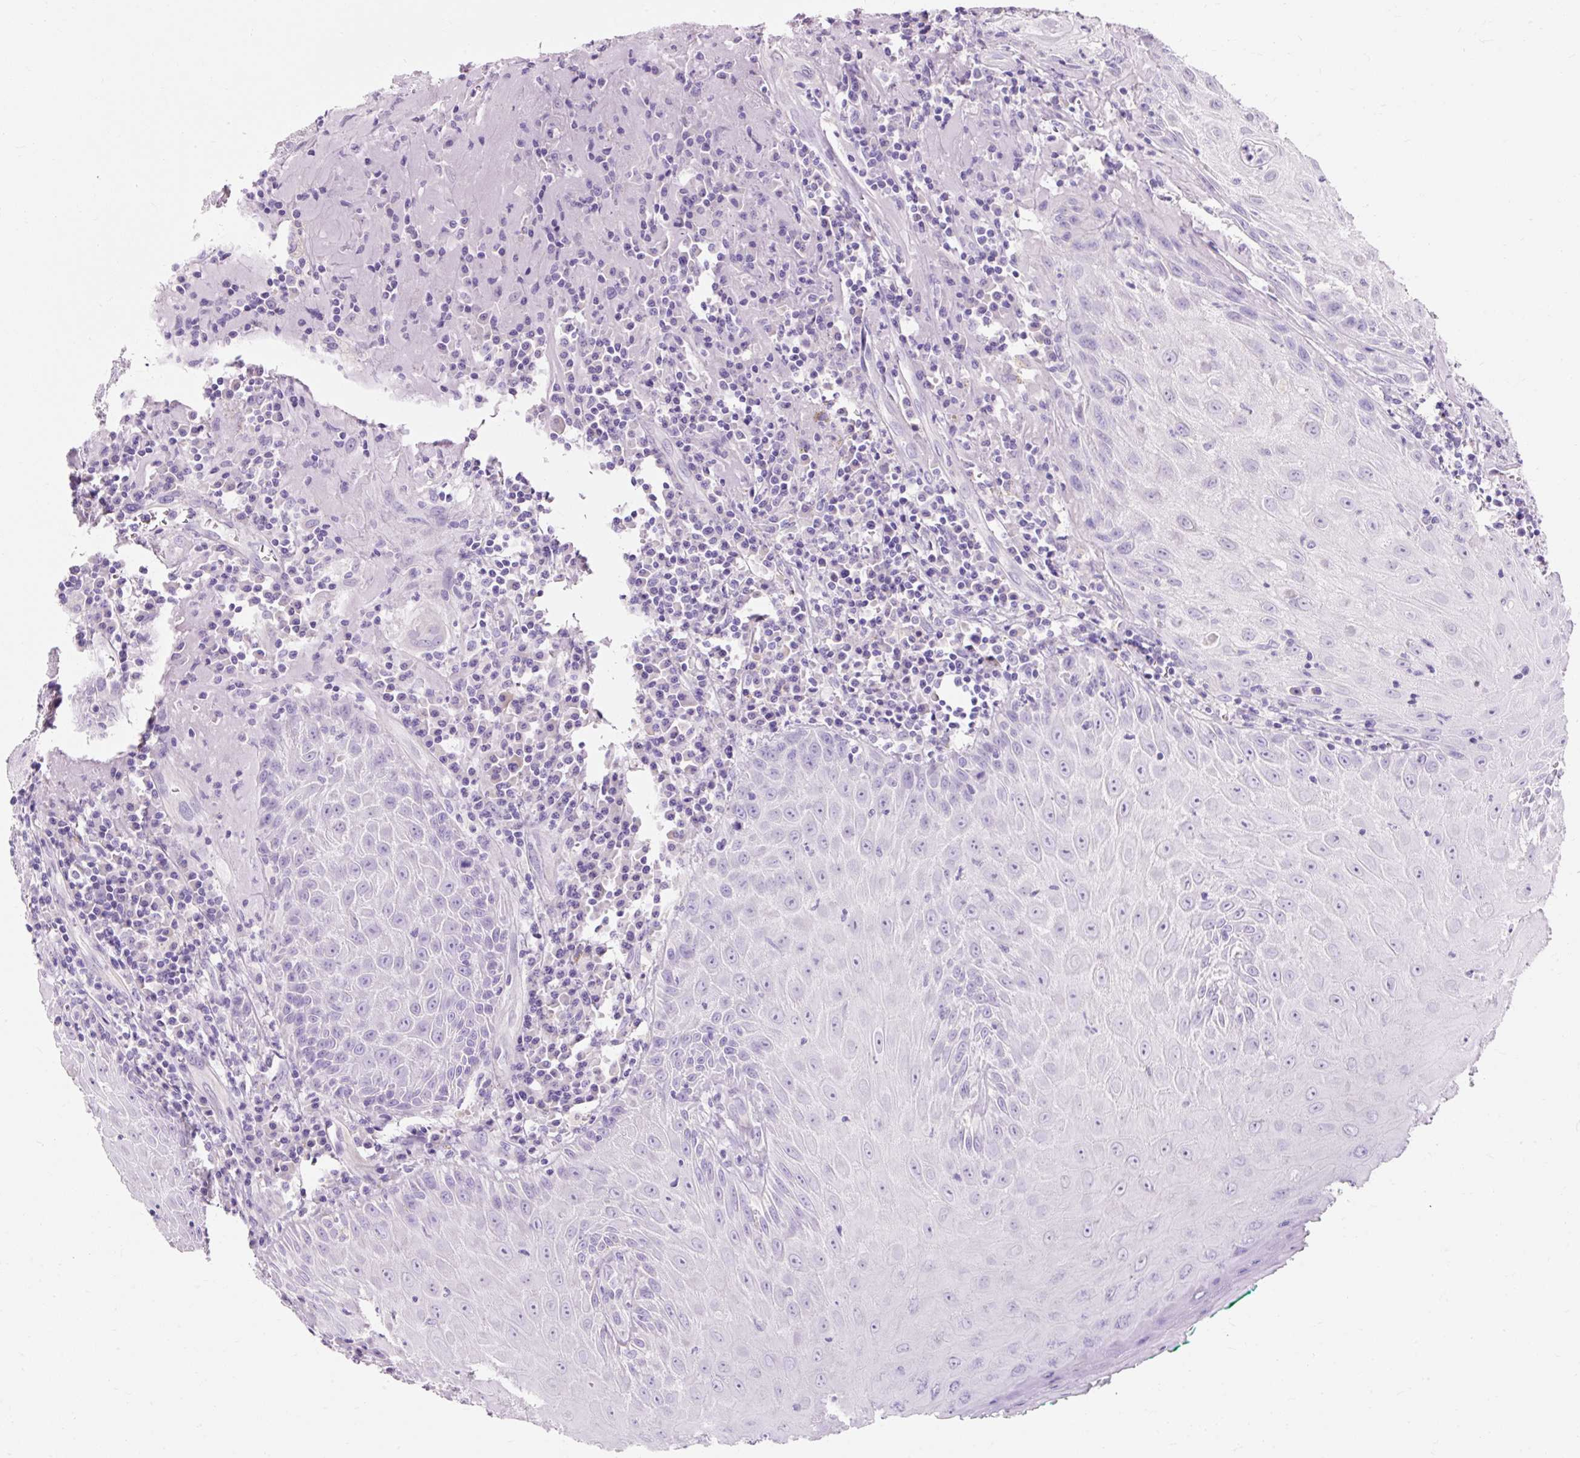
{"staining": {"intensity": "negative", "quantity": "none", "location": "none"}, "tissue": "head and neck cancer", "cell_type": "Tumor cells", "image_type": "cancer", "snomed": [{"axis": "morphology", "description": "Normal tissue, NOS"}, {"axis": "morphology", "description": "Squamous cell carcinoma, NOS"}, {"axis": "topography", "description": "Oral tissue"}, {"axis": "topography", "description": "Head-Neck"}], "caption": "This is an immunohistochemistry (IHC) micrograph of human head and neck cancer (squamous cell carcinoma). There is no positivity in tumor cells.", "gene": "TMEM213", "patient": {"sex": "female", "age": 70}}